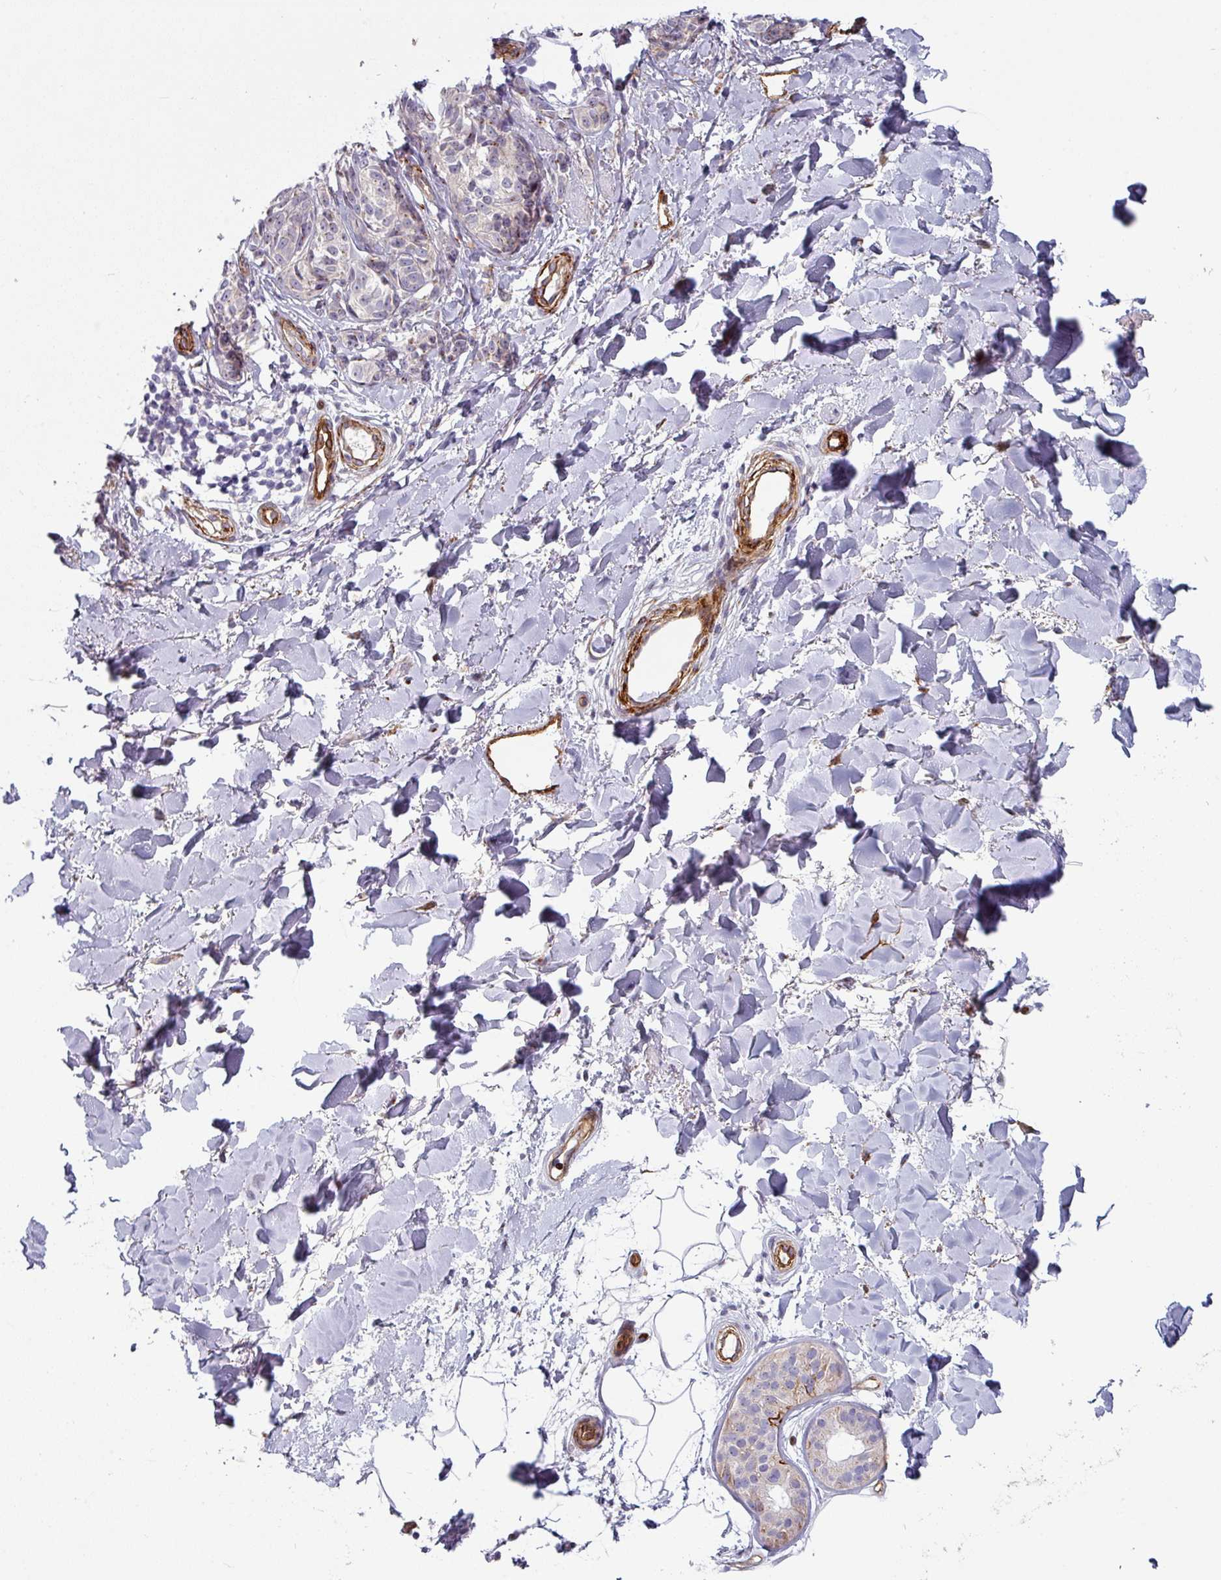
{"staining": {"intensity": "negative", "quantity": "none", "location": "none"}, "tissue": "melanoma", "cell_type": "Tumor cells", "image_type": "cancer", "snomed": [{"axis": "morphology", "description": "Malignant melanoma, NOS"}, {"axis": "topography", "description": "Skin"}], "caption": "Tumor cells are negative for protein expression in human melanoma.", "gene": "PRODH2", "patient": {"sex": "female", "age": 37}}